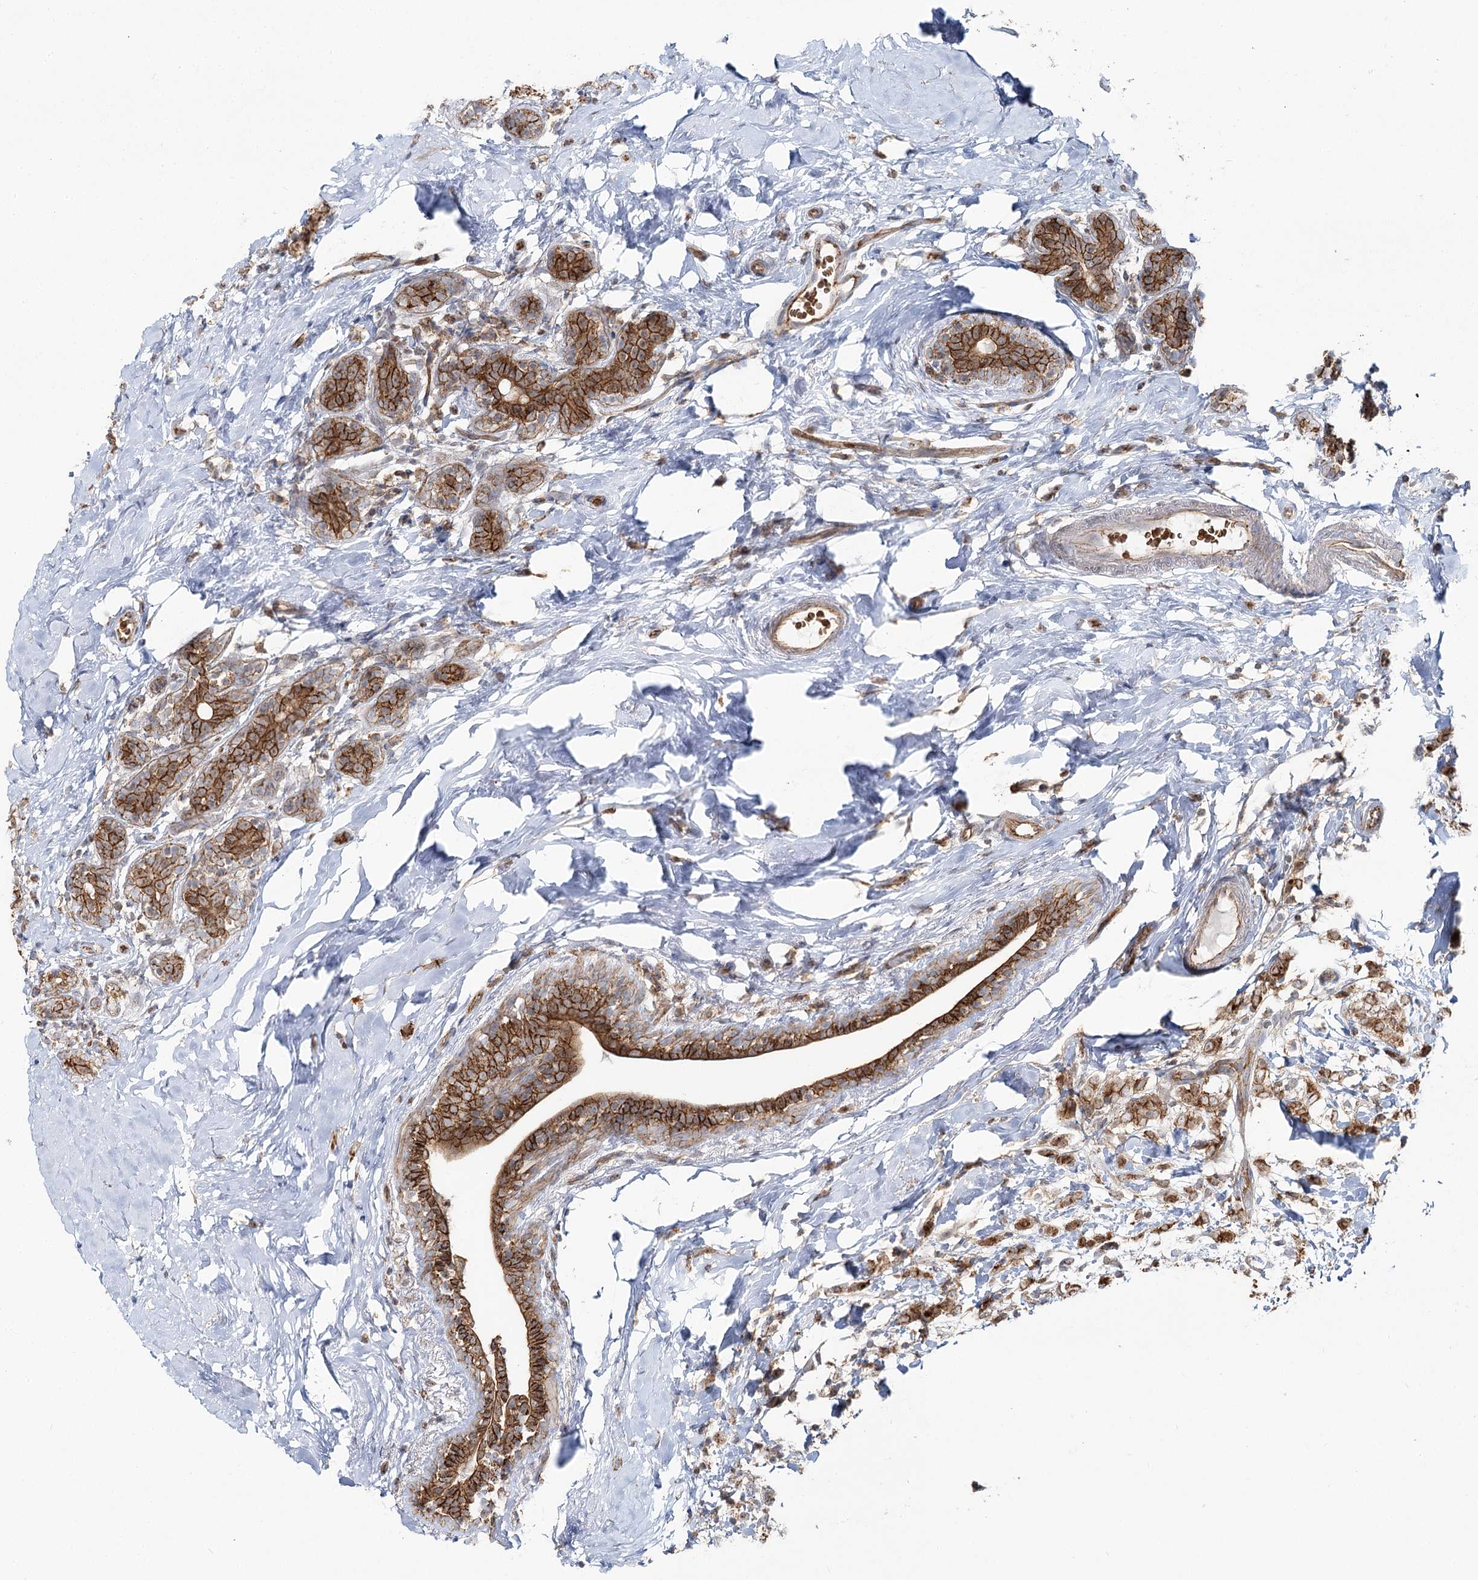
{"staining": {"intensity": "moderate", "quantity": ">75%", "location": "cytoplasmic/membranous"}, "tissue": "breast cancer", "cell_type": "Tumor cells", "image_type": "cancer", "snomed": [{"axis": "morphology", "description": "Normal tissue, NOS"}, {"axis": "morphology", "description": "Lobular carcinoma"}, {"axis": "topography", "description": "Breast"}], "caption": "Protein staining of lobular carcinoma (breast) tissue exhibits moderate cytoplasmic/membranous expression in approximately >75% of tumor cells. The staining is performed using DAB brown chromogen to label protein expression. The nuclei are counter-stained blue using hematoxylin.", "gene": "PCBD2", "patient": {"sex": "female", "age": 47}}